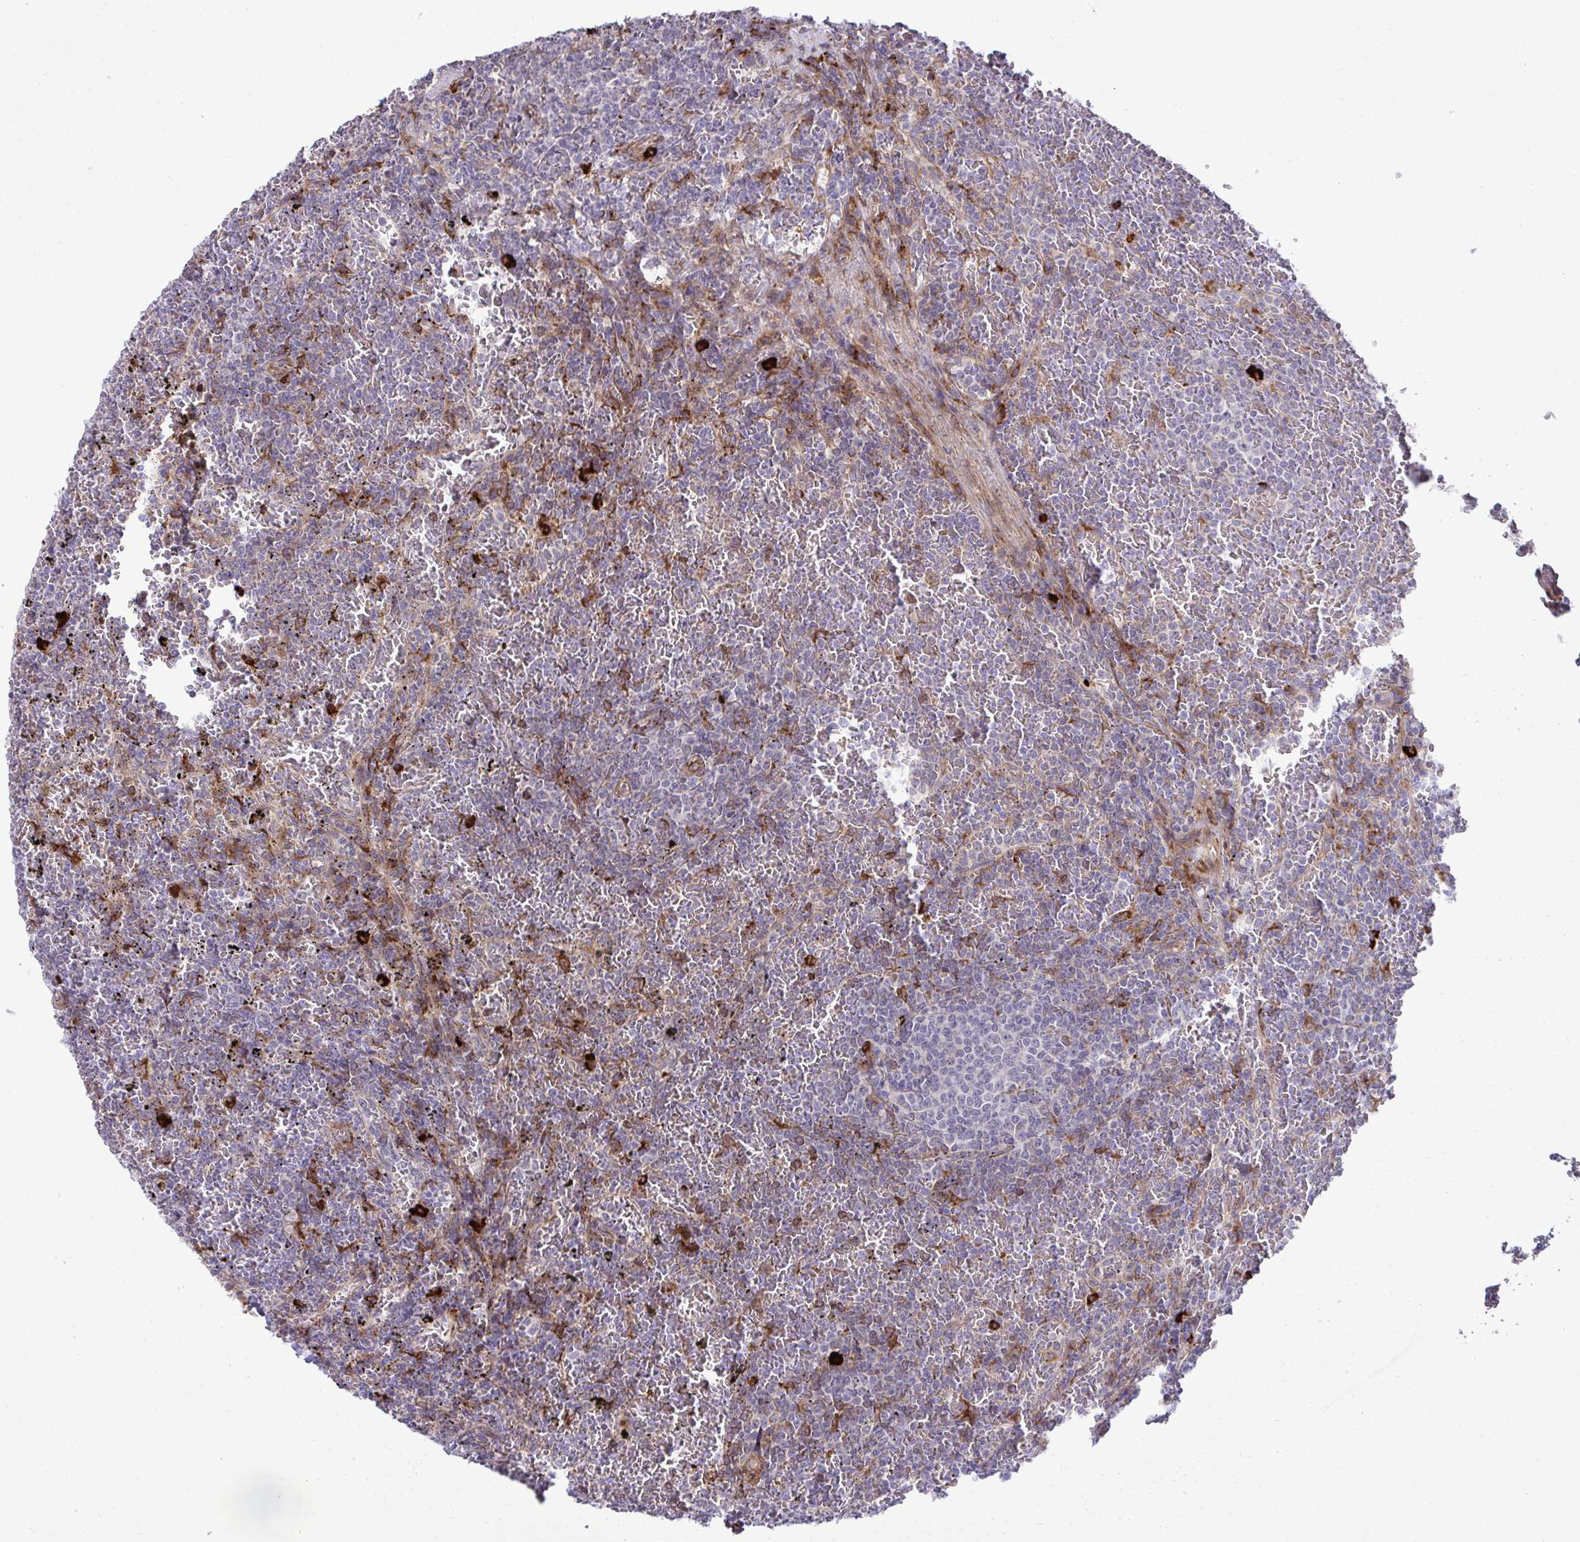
{"staining": {"intensity": "negative", "quantity": "none", "location": "none"}, "tissue": "lymphoma", "cell_type": "Tumor cells", "image_type": "cancer", "snomed": [{"axis": "morphology", "description": "Malignant lymphoma, non-Hodgkin's type, Low grade"}, {"axis": "topography", "description": "Spleen"}], "caption": "Lymphoma was stained to show a protein in brown. There is no significant expression in tumor cells.", "gene": "LIMS1", "patient": {"sex": "female", "age": 77}}